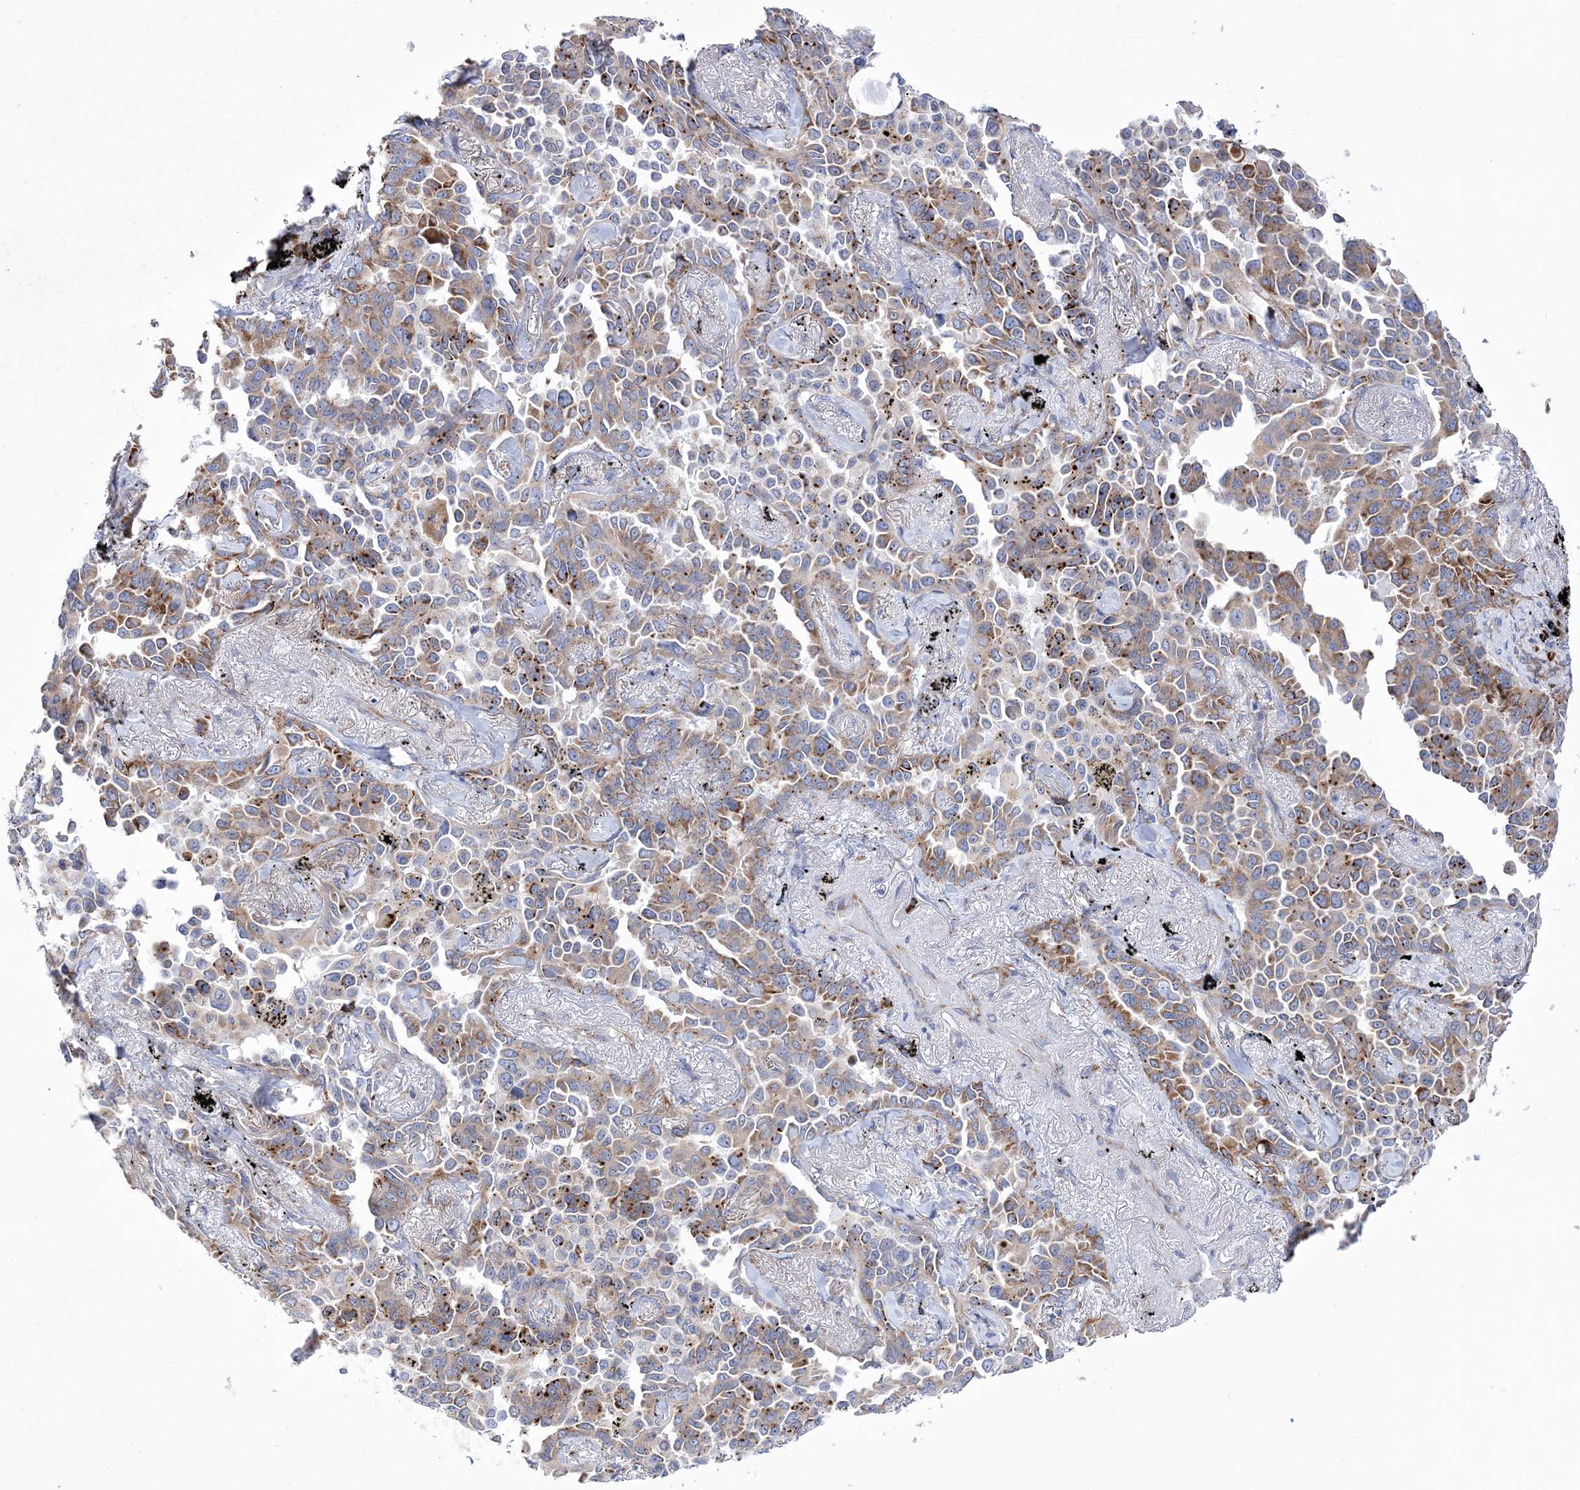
{"staining": {"intensity": "moderate", "quantity": ">75%", "location": "cytoplasmic/membranous"}, "tissue": "lung cancer", "cell_type": "Tumor cells", "image_type": "cancer", "snomed": [{"axis": "morphology", "description": "Adenocarcinoma, NOS"}, {"axis": "topography", "description": "Lung"}], "caption": "Protein staining exhibits moderate cytoplasmic/membranous staining in about >75% of tumor cells in lung cancer.", "gene": "MED31", "patient": {"sex": "female", "age": 67}}